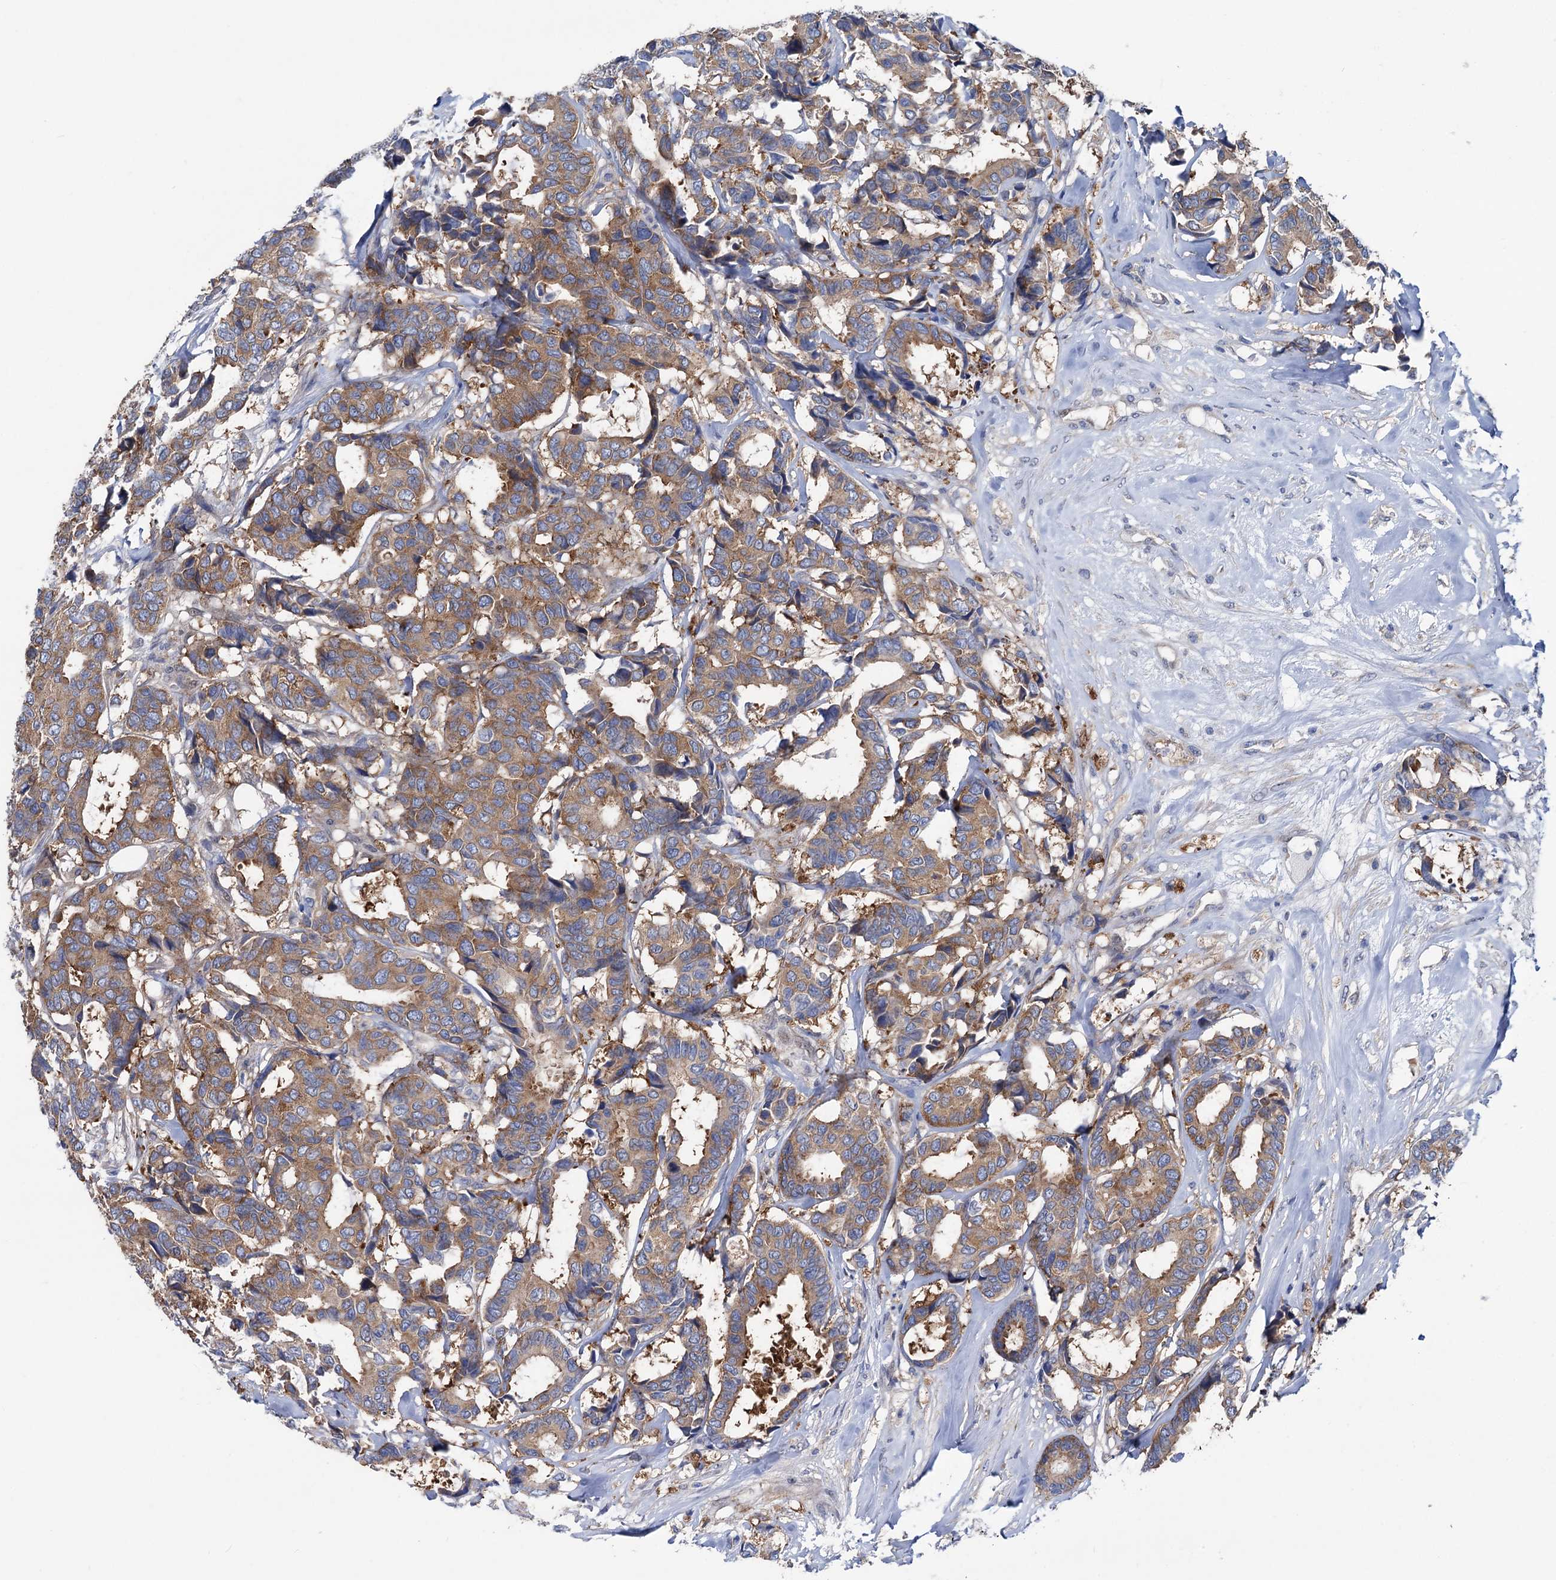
{"staining": {"intensity": "moderate", "quantity": ">75%", "location": "cytoplasmic/membranous"}, "tissue": "breast cancer", "cell_type": "Tumor cells", "image_type": "cancer", "snomed": [{"axis": "morphology", "description": "Duct carcinoma"}, {"axis": "topography", "description": "Breast"}], "caption": "High-power microscopy captured an immunohistochemistry (IHC) photomicrograph of breast cancer (invasive ductal carcinoma), revealing moderate cytoplasmic/membranous expression in about >75% of tumor cells.", "gene": "ZNRD2", "patient": {"sex": "female", "age": 87}}